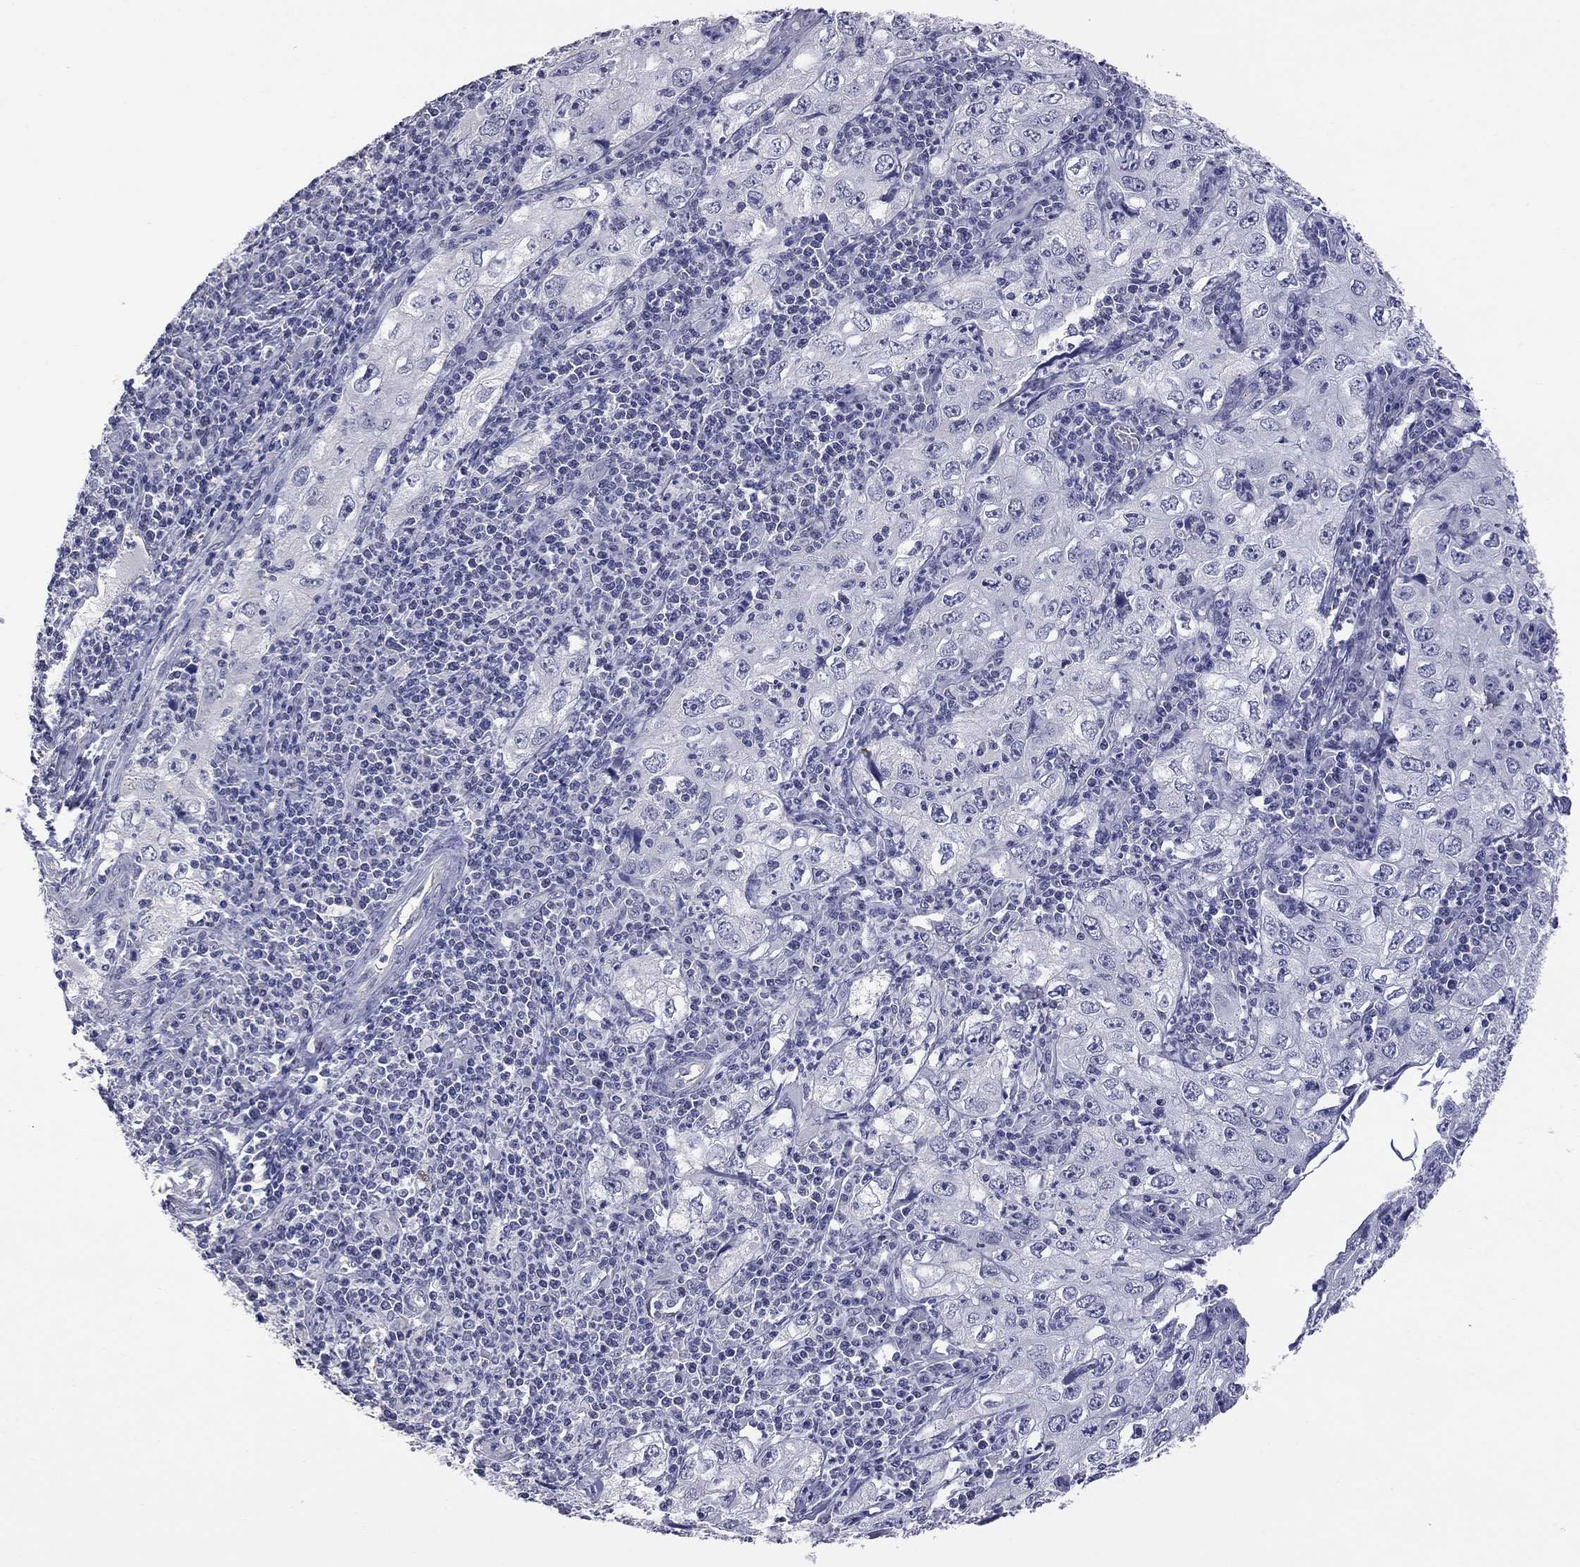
{"staining": {"intensity": "negative", "quantity": "none", "location": "none"}, "tissue": "cervical cancer", "cell_type": "Tumor cells", "image_type": "cancer", "snomed": [{"axis": "morphology", "description": "Squamous cell carcinoma, NOS"}, {"axis": "topography", "description": "Cervix"}], "caption": "This micrograph is of squamous cell carcinoma (cervical) stained with IHC to label a protein in brown with the nuclei are counter-stained blue. There is no staining in tumor cells.", "gene": "HYLS1", "patient": {"sex": "female", "age": 24}}